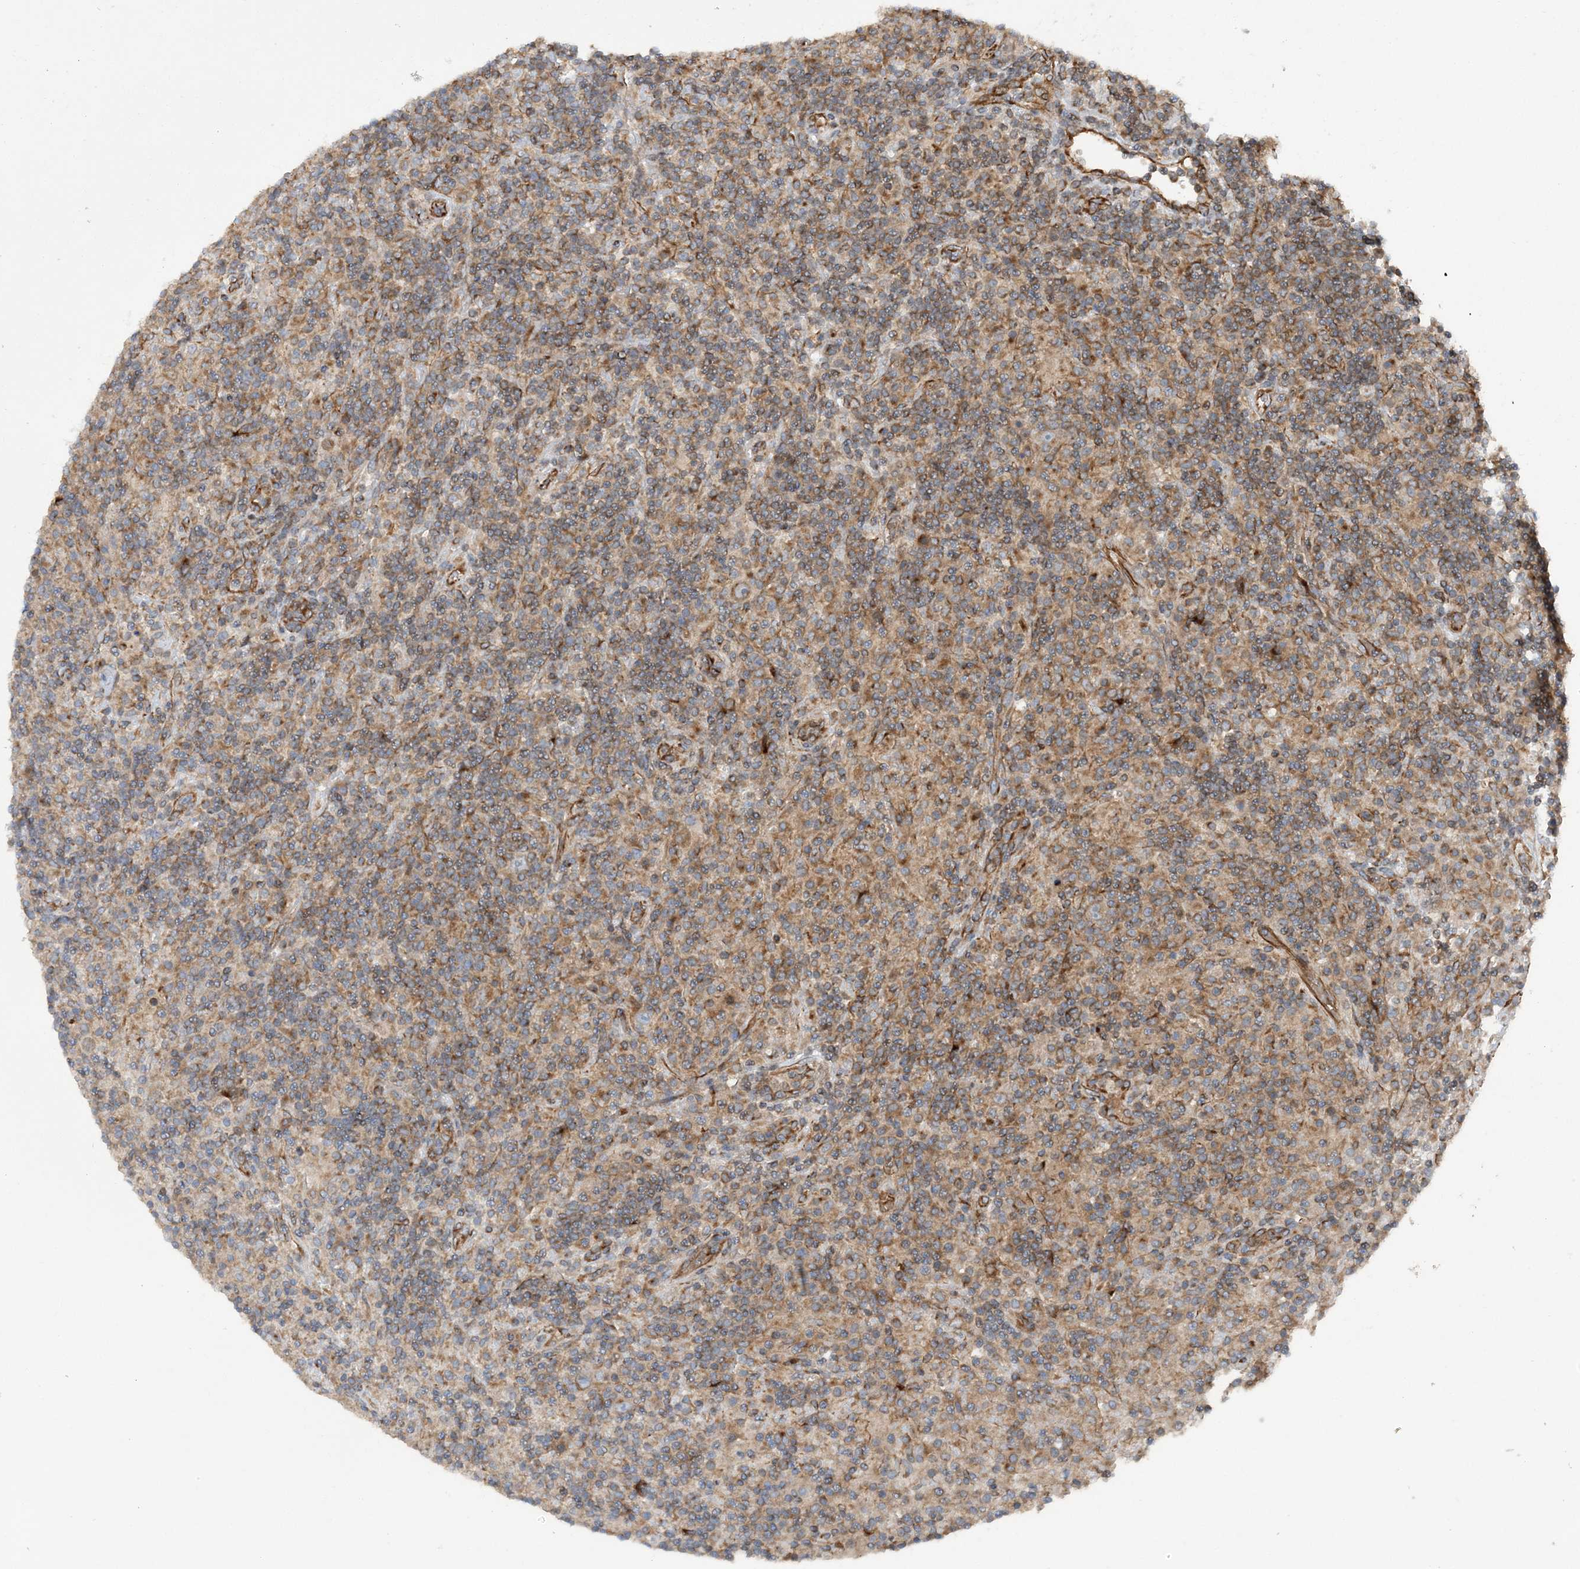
{"staining": {"intensity": "weak", "quantity": ">75%", "location": "cytoplasmic/membranous"}, "tissue": "lymphoma", "cell_type": "Tumor cells", "image_type": "cancer", "snomed": [{"axis": "morphology", "description": "Hodgkin's disease, NOS"}, {"axis": "topography", "description": "Lymph node"}], "caption": "Protein staining displays weak cytoplasmic/membranous positivity in about >75% of tumor cells in Hodgkin's disease. (Stains: DAB (3,3'-diaminobenzidine) in brown, nuclei in blue, Microscopy: brightfield microscopy at high magnification).", "gene": "FAM114A2", "patient": {"sex": "male", "age": 70}}